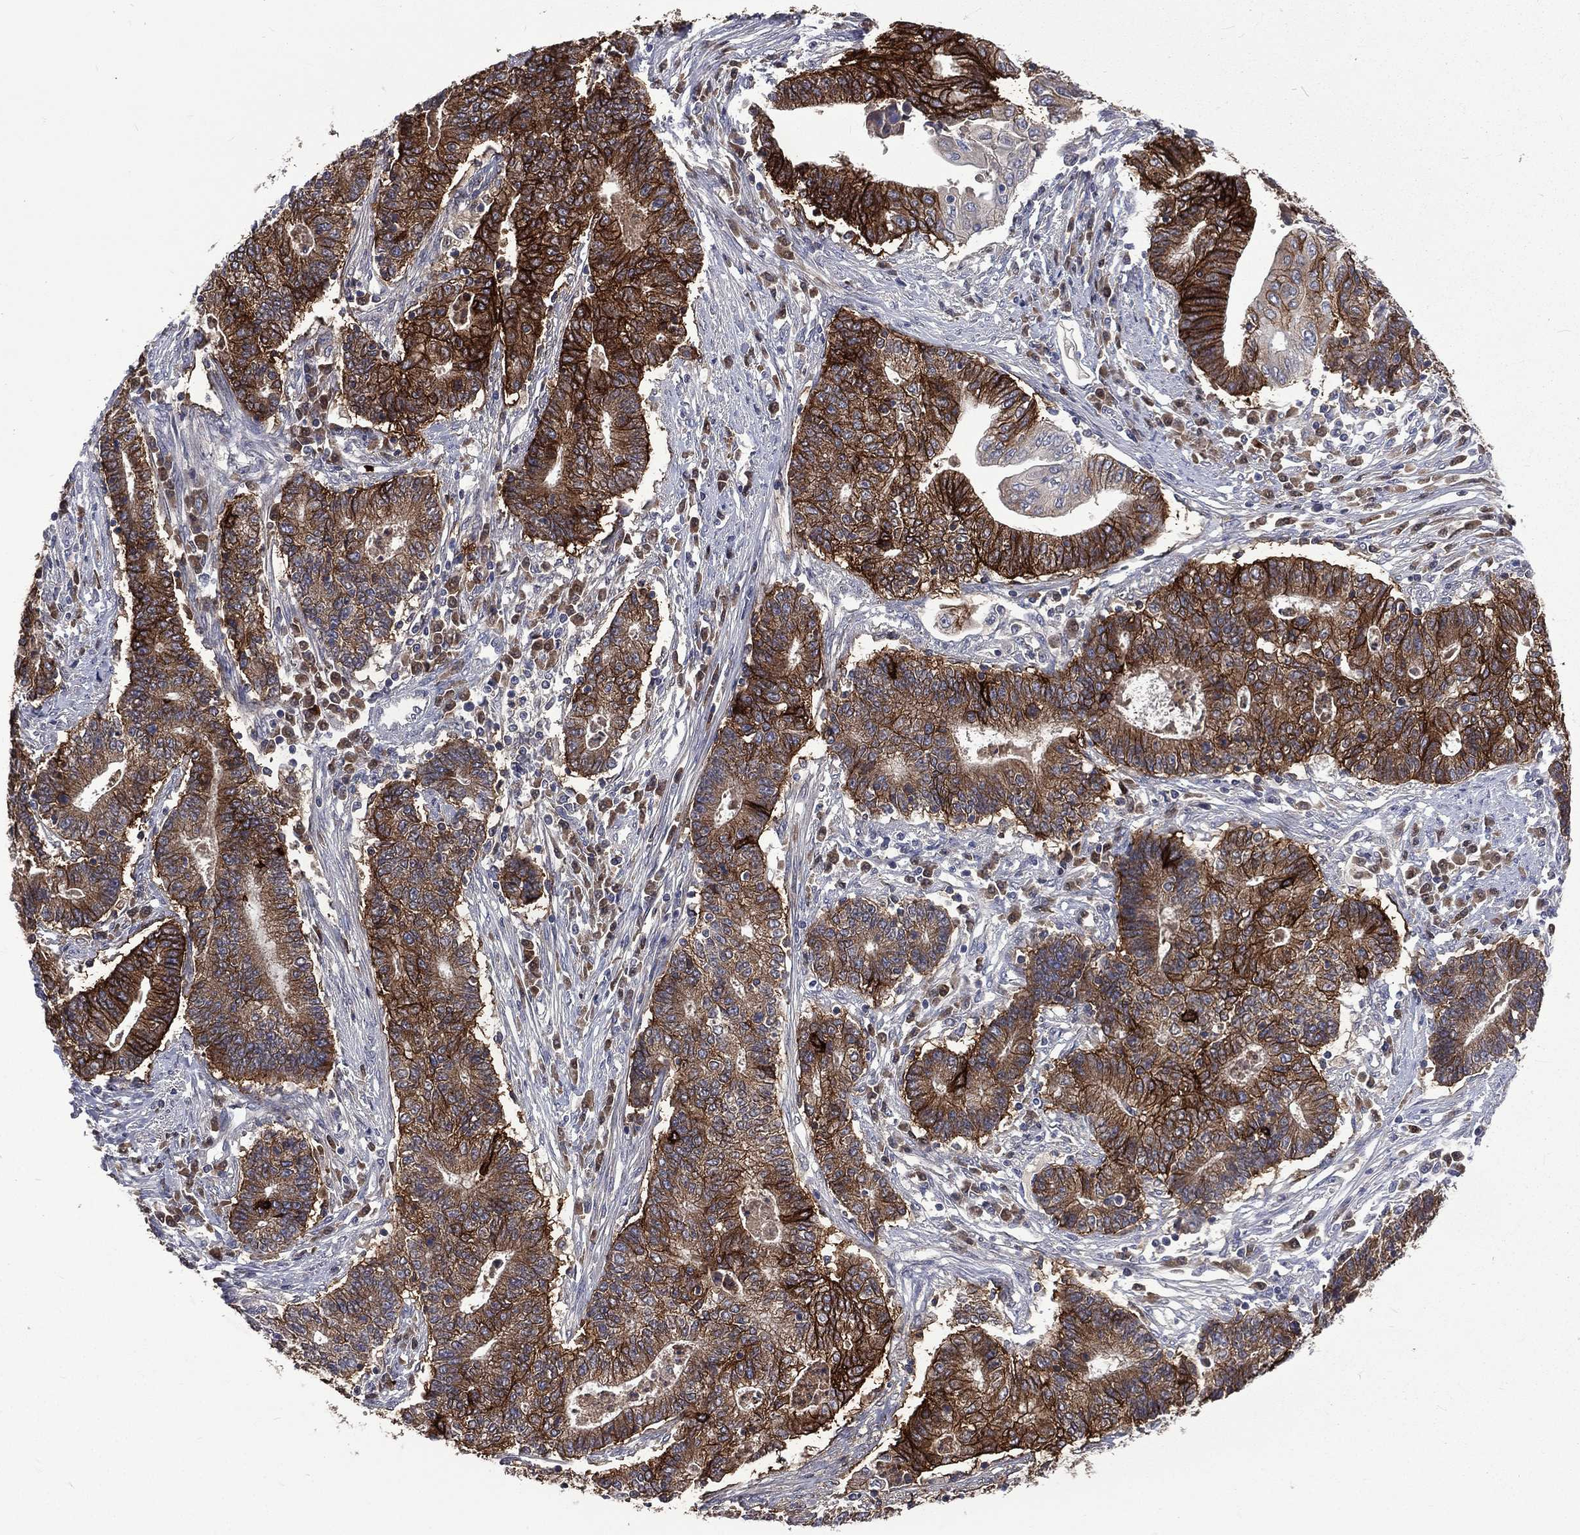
{"staining": {"intensity": "strong", "quantity": "25%-75%", "location": "cytoplasmic/membranous"}, "tissue": "endometrial cancer", "cell_type": "Tumor cells", "image_type": "cancer", "snomed": [{"axis": "morphology", "description": "Adenocarcinoma, NOS"}, {"axis": "topography", "description": "Uterus"}, {"axis": "topography", "description": "Endometrium"}], "caption": "Endometrial cancer was stained to show a protein in brown. There is high levels of strong cytoplasmic/membranous expression in about 25%-75% of tumor cells.", "gene": "CA12", "patient": {"sex": "female", "age": 54}}